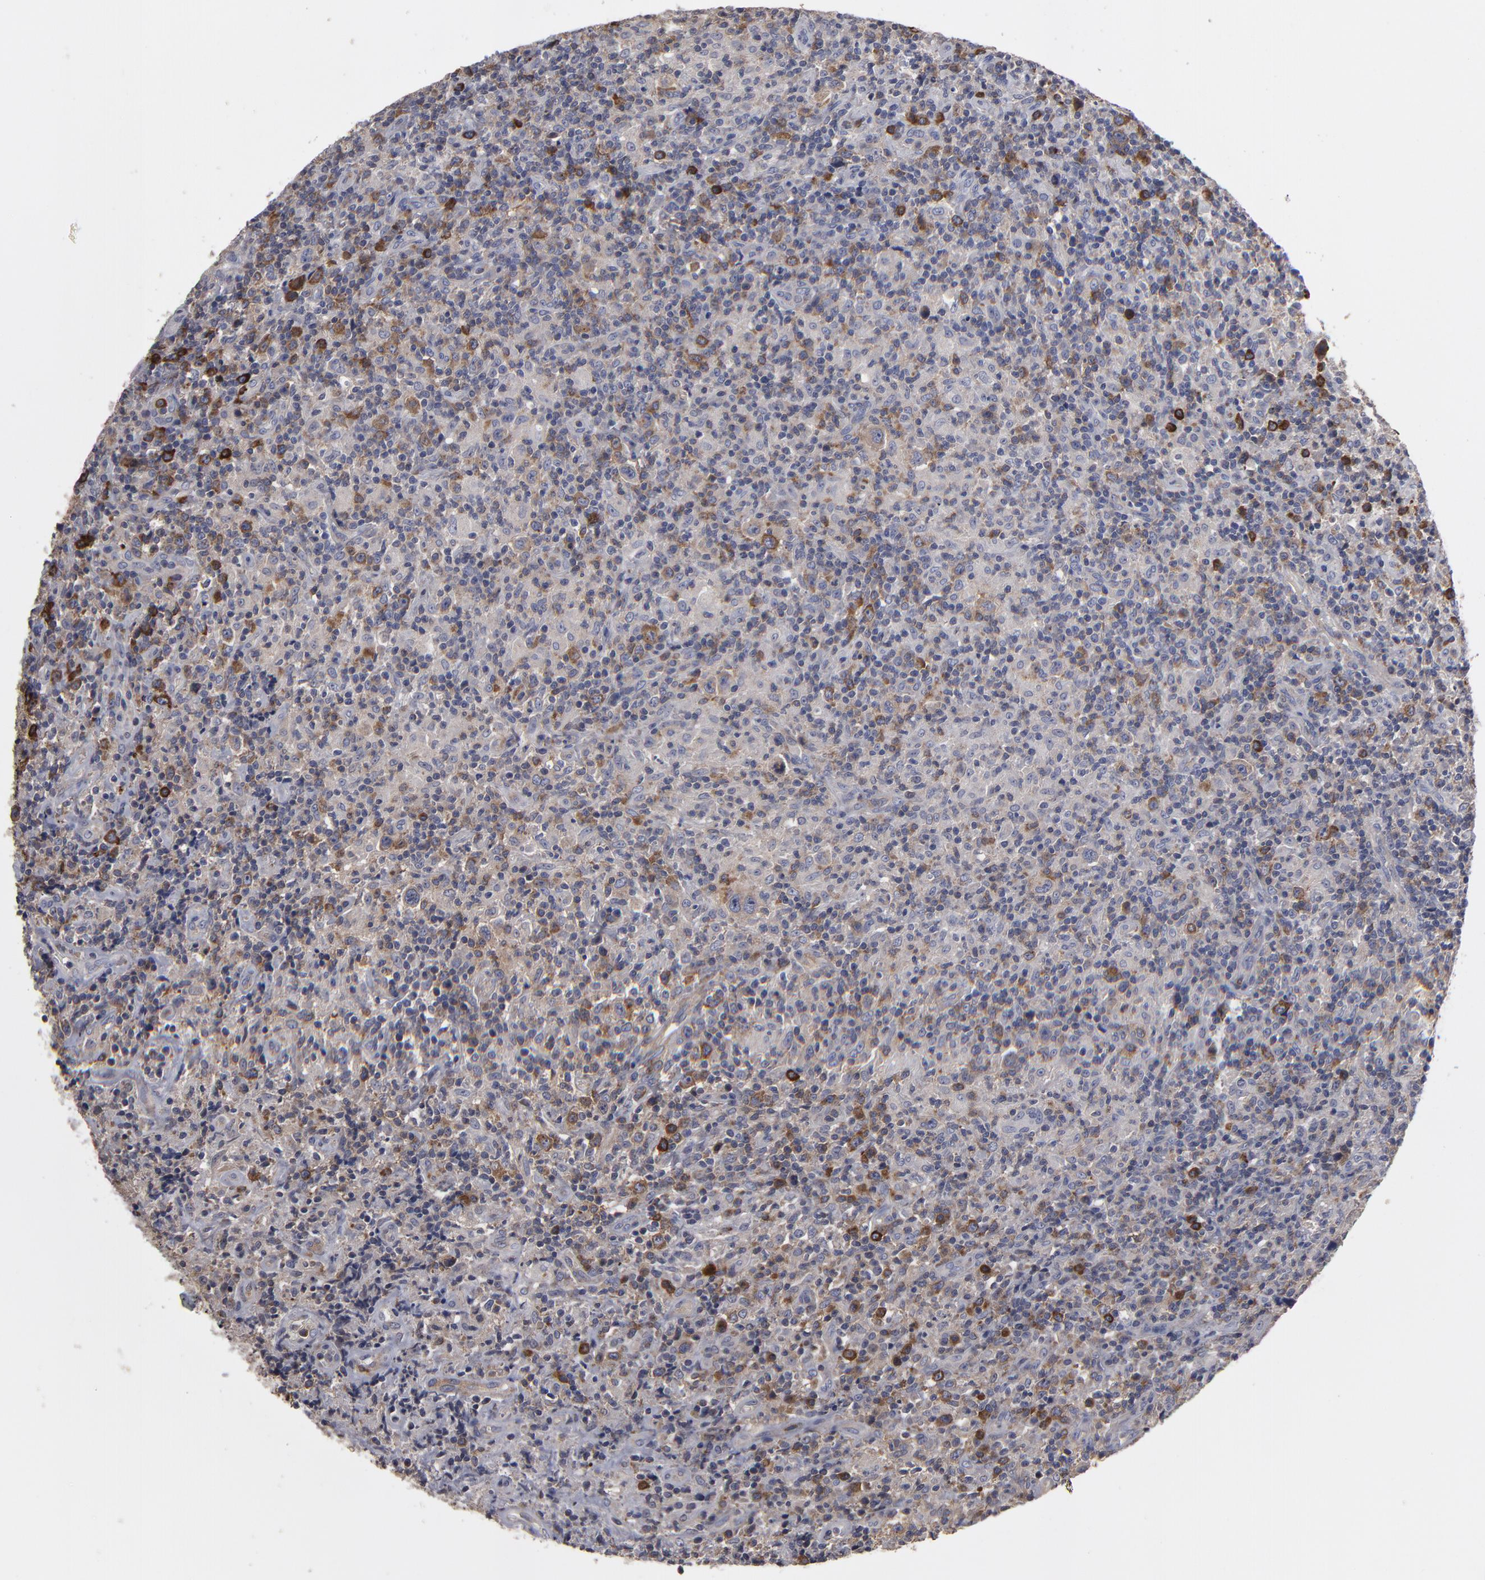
{"staining": {"intensity": "strong", "quantity": ">75%", "location": "cytoplasmic/membranous"}, "tissue": "lymphoma", "cell_type": "Tumor cells", "image_type": "cancer", "snomed": [{"axis": "morphology", "description": "Hodgkin's disease, NOS"}, {"axis": "topography", "description": "Lymph node"}], "caption": "Immunohistochemistry image of lymphoma stained for a protein (brown), which displays high levels of strong cytoplasmic/membranous expression in about >75% of tumor cells.", "gene": "CEP97", "patient": {"sex": "male", "age": 65}}